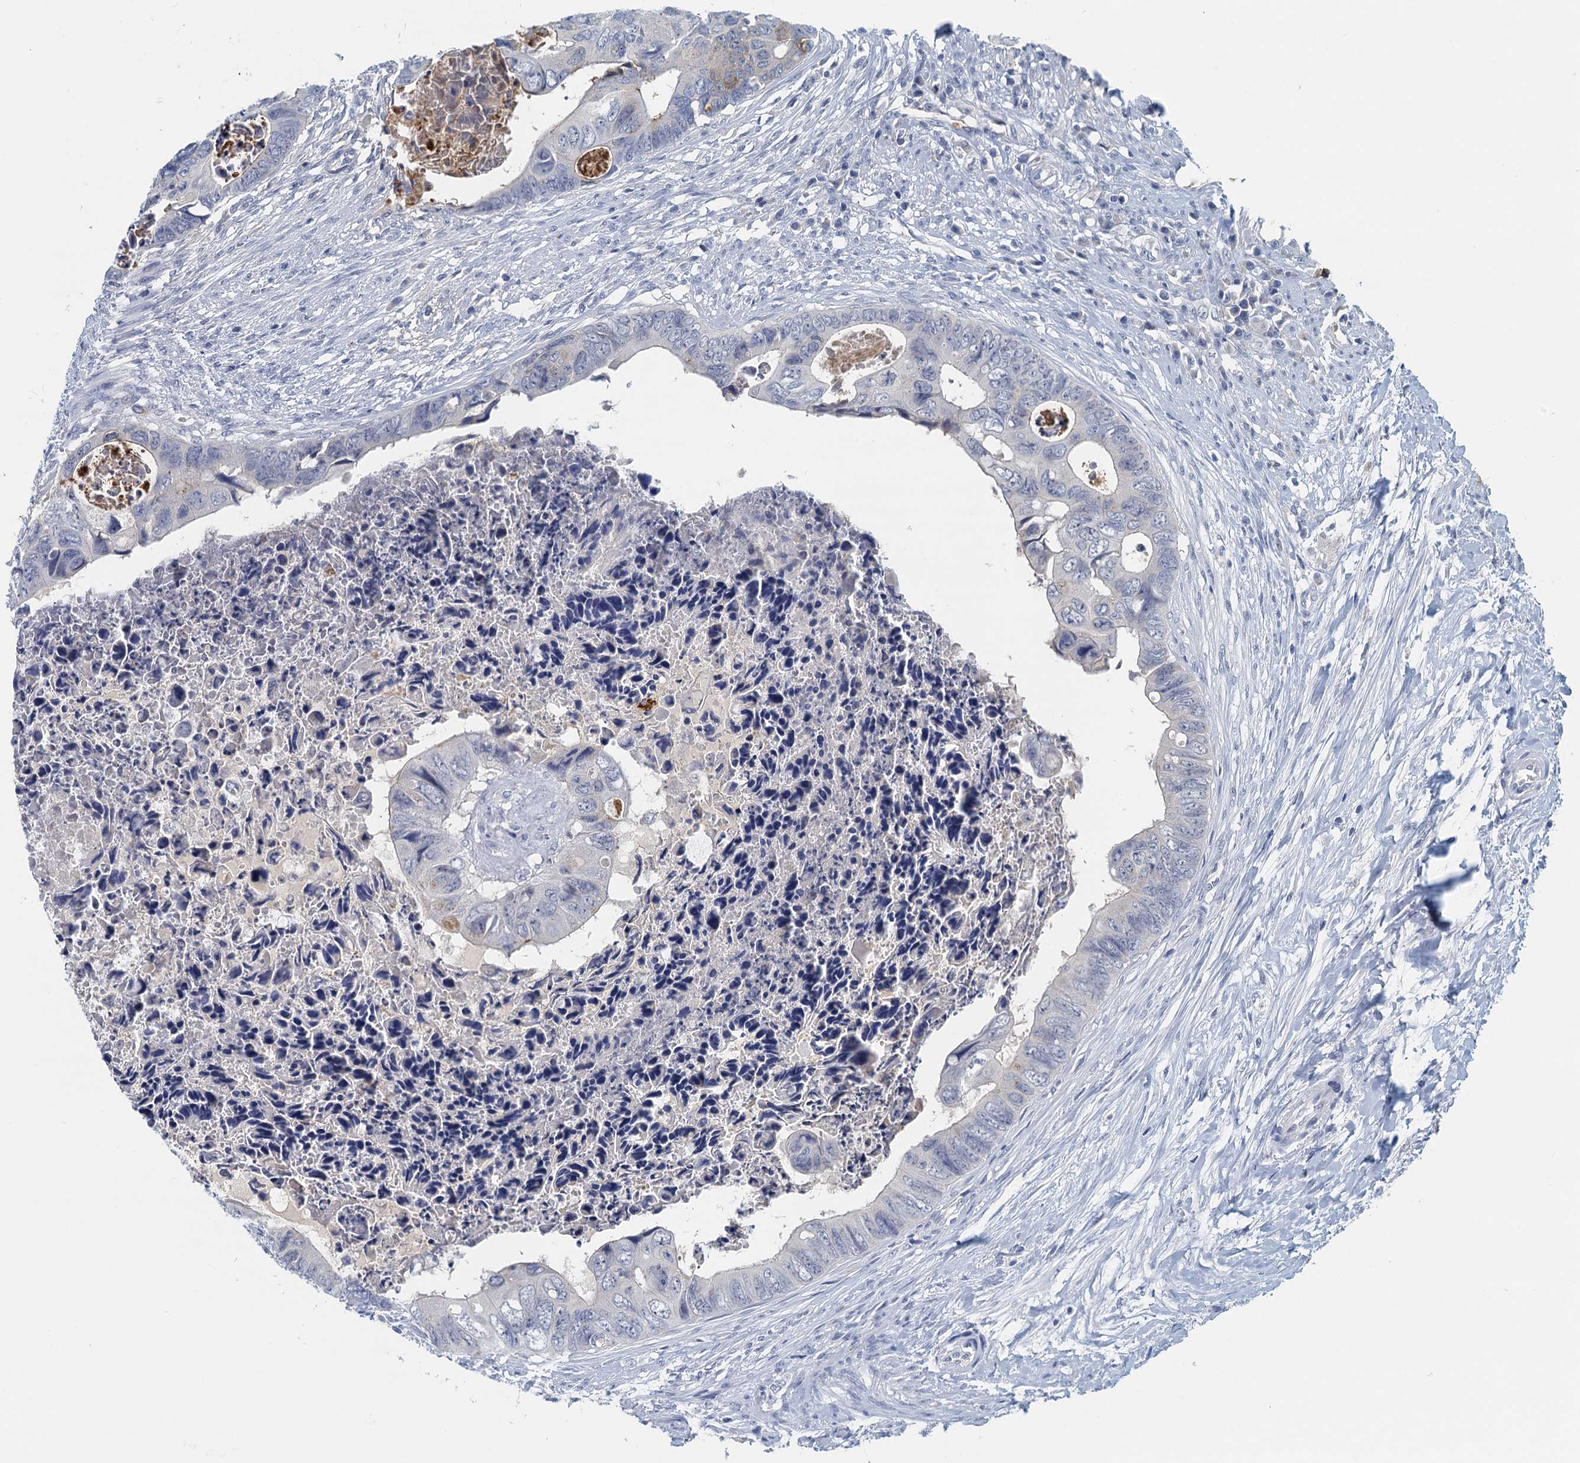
{"staining": {"intensity": "negative", "quantity": "none", "location": "none"}, "tissue": "colorectal cancer", "cell_type": "Tumor cells", "image_type": "cancer", "snomed": [{"axis": "morphology", "description": "Adenocarcinoma, NOS"}, {"axis": "topography", "description": "Rectum"}], "caption": "Histopathology image shows no protein expression in tumor cells of colorectal cancer (adenocarcinoma) tissue.", "gene": "NUBP2", "patient": {"sex": "female", "age": 78}}